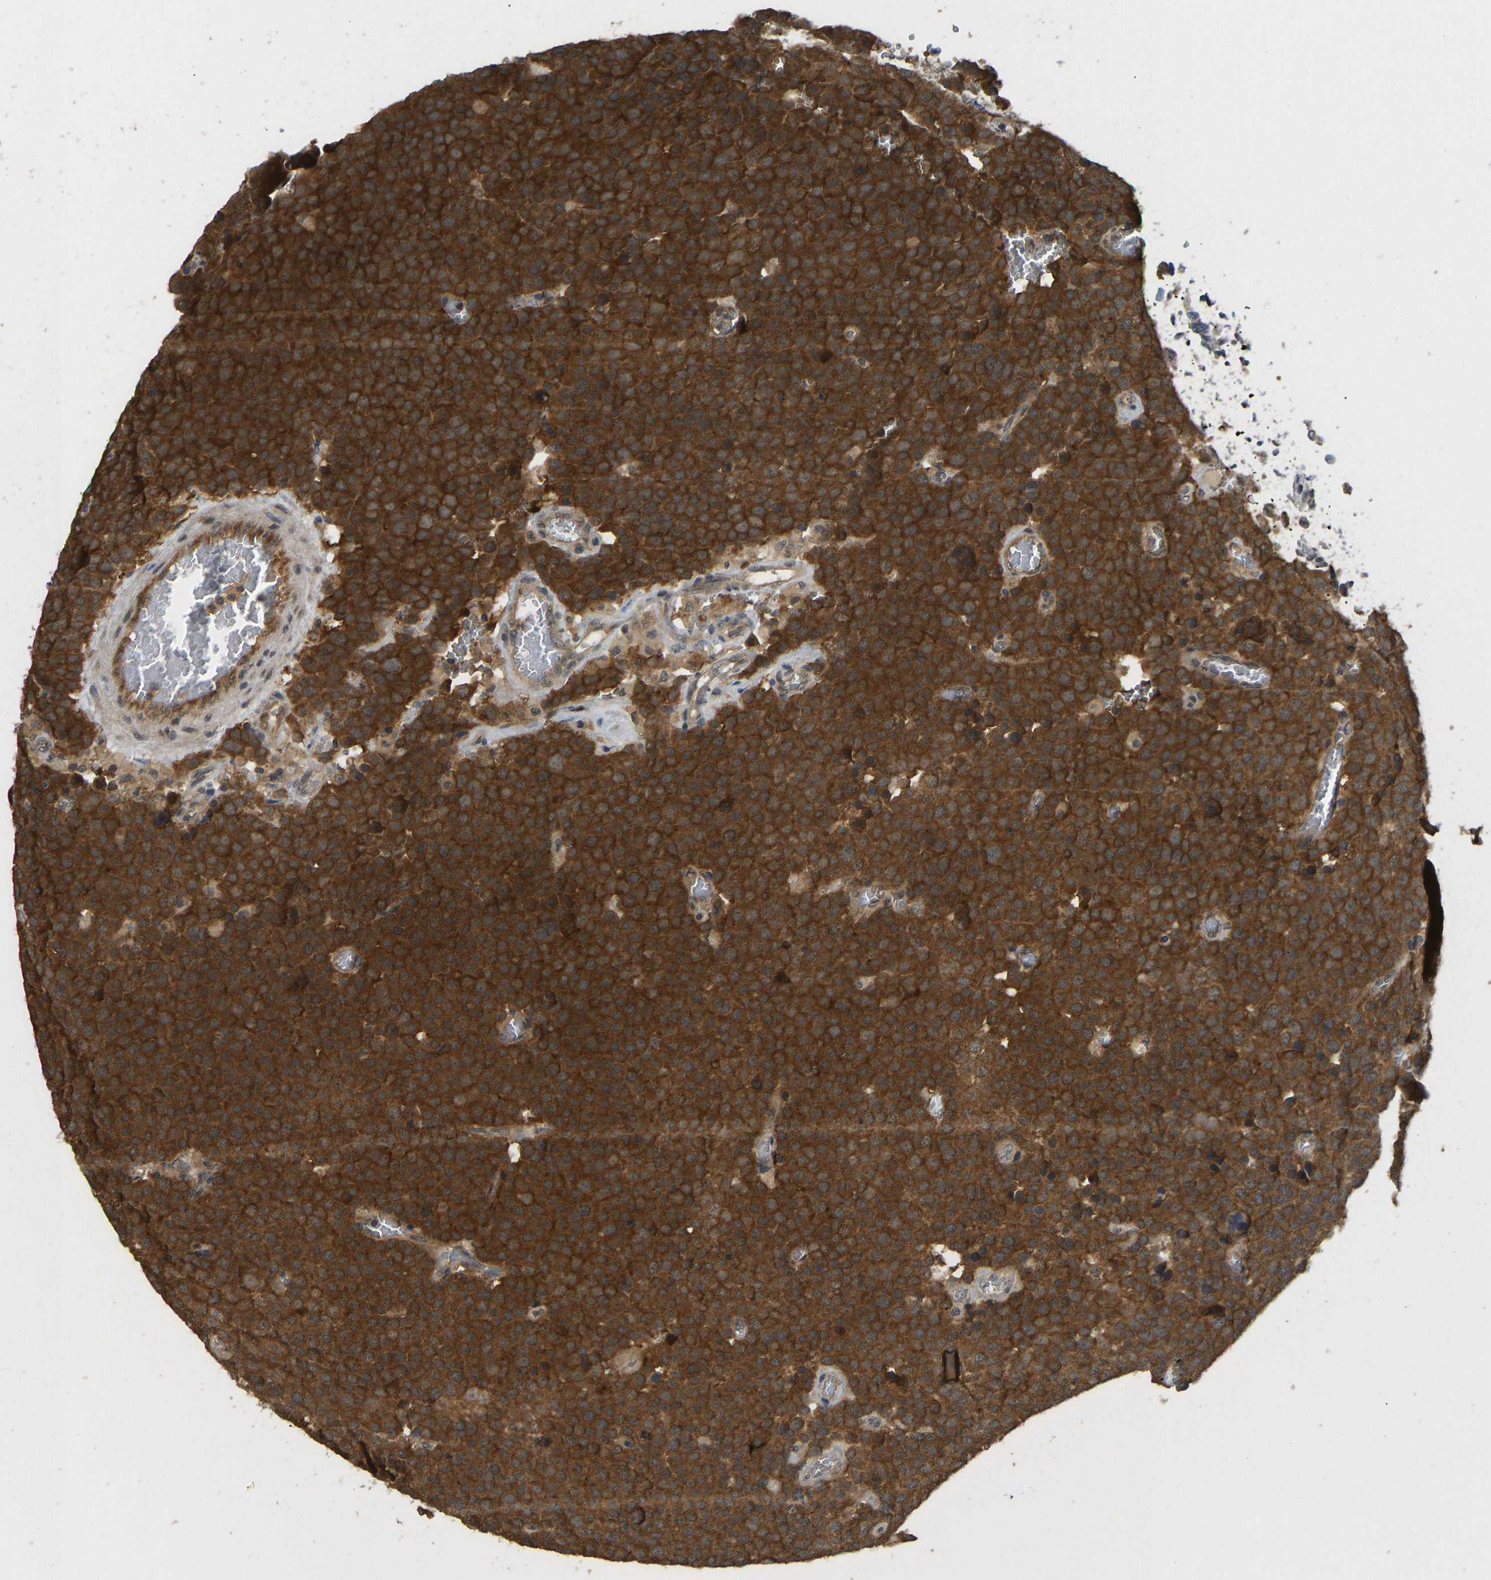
{"staining": {"intensity": "strong", "quantity": ">75%", "location": "cytoplasmic/membranous"}, "tissue": "testis cancer", "cell_type": "Tumor cells", "image_type": "cancer", "snomed": [{"axis": "morphology", "description": "Normal tissue, NOS"}, {"axis": "morphology", "description": "Seminoma, NOS"}, {"axis": "topography", "description": "Testis"}], "caption": "IHC image of testis seminoma stained for a protein (brown), which displays high levels of strong cytoplasmic/membranous expression in approximately >75% of tumor cells.", "gene": "NDRG3", "patient": {"sex": "male", "age": 71}}